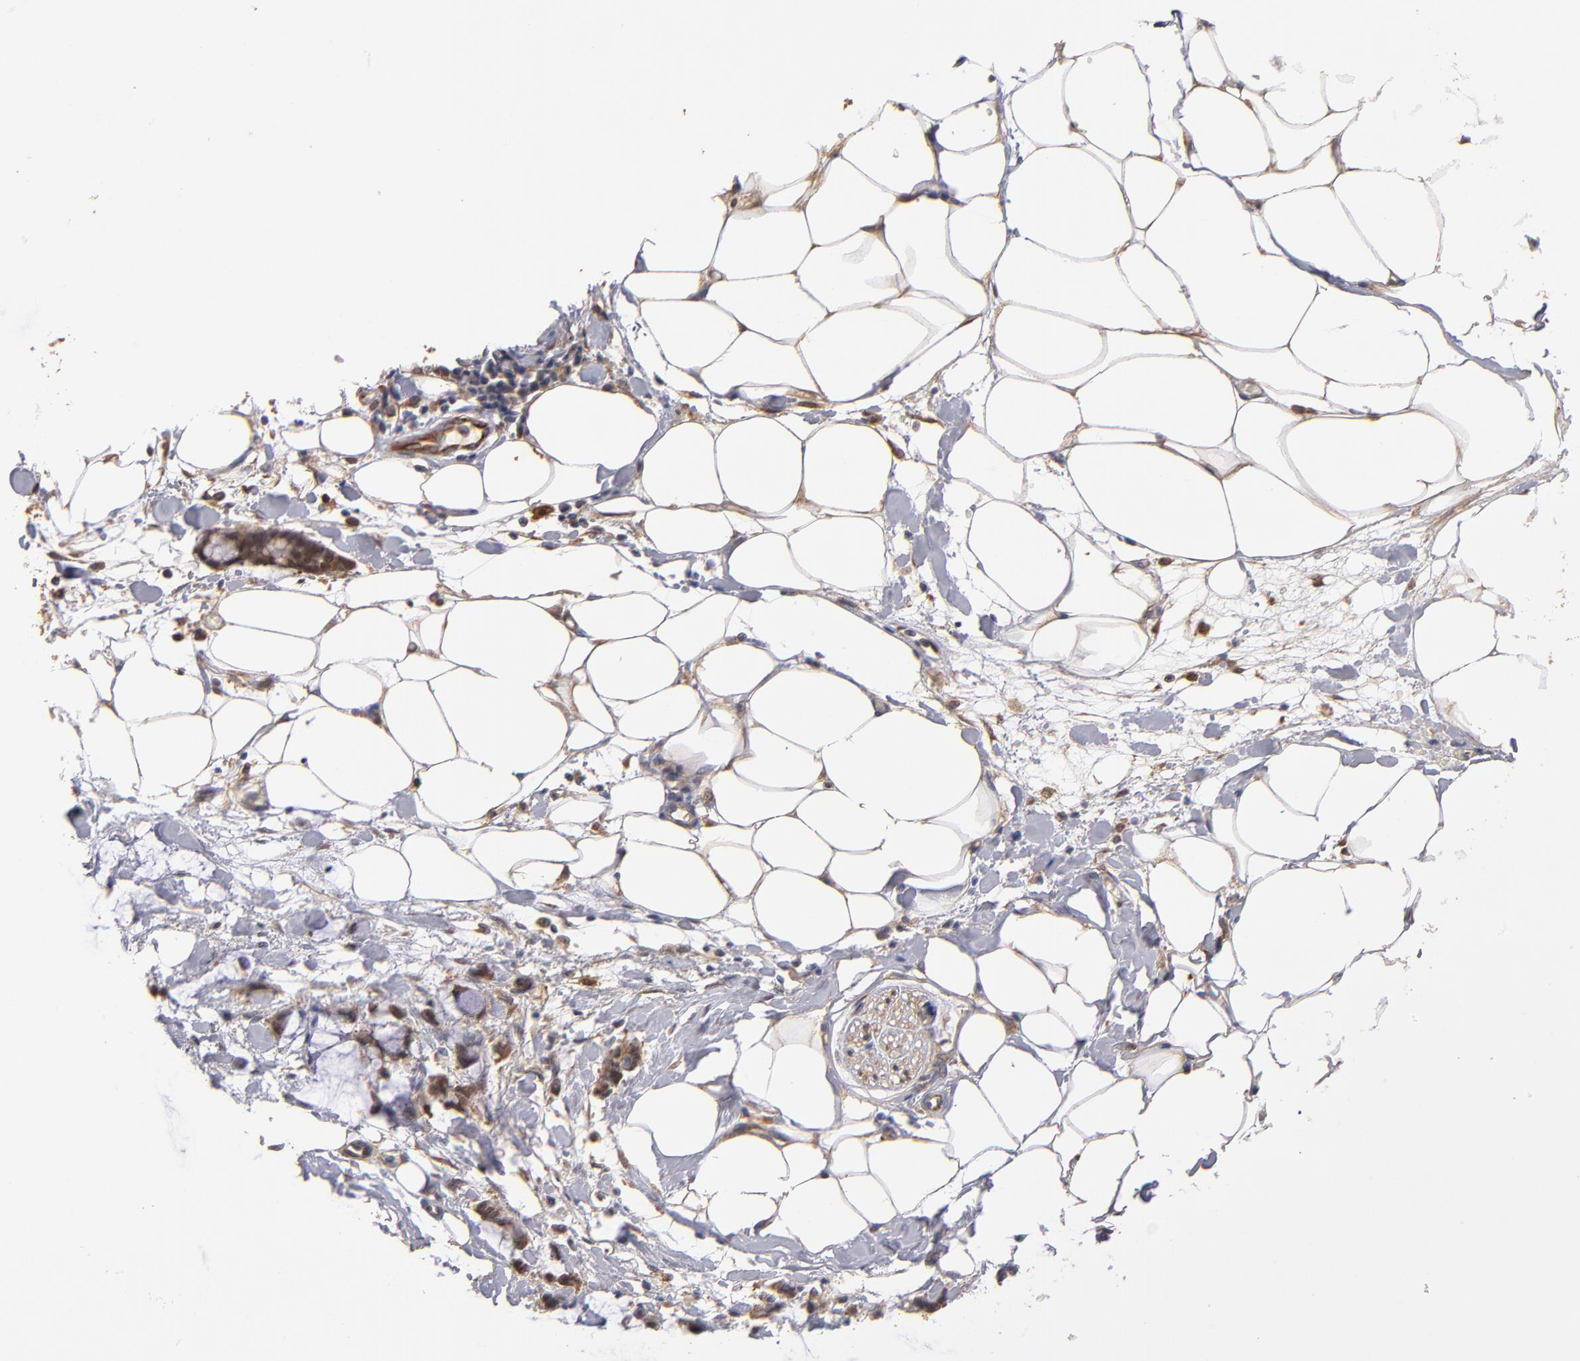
{"staining": {"intensity": "weak", "quantity": ">75%", "location": "cytoplasmic/membranous"}, "tissue": "adipose tissue", "cell_type": "Adipocytes", "image_type": "normal", "snomed": [{"axis": "morphology", "description": "Normal tissue, NOS"}, {"axis": "morphology", "description": "Adenocarcinoma, NOS"}, {"axis": "topography", "description": "Colon"}, {"axis": "topography", "description": "Peripheral nerve tissue"}], "caption": "Brown immunohistochemical staining in normal adipose tissue shows weak cytoplasmic/membranous positivity in about >75% of adipocytes. Using DAB (brown) and hematoxylin (blue) stains, captured at high magnification using brightfield microscopy.", "gene": "GMFB", "patient": {"sex": "male", "age": 14}}